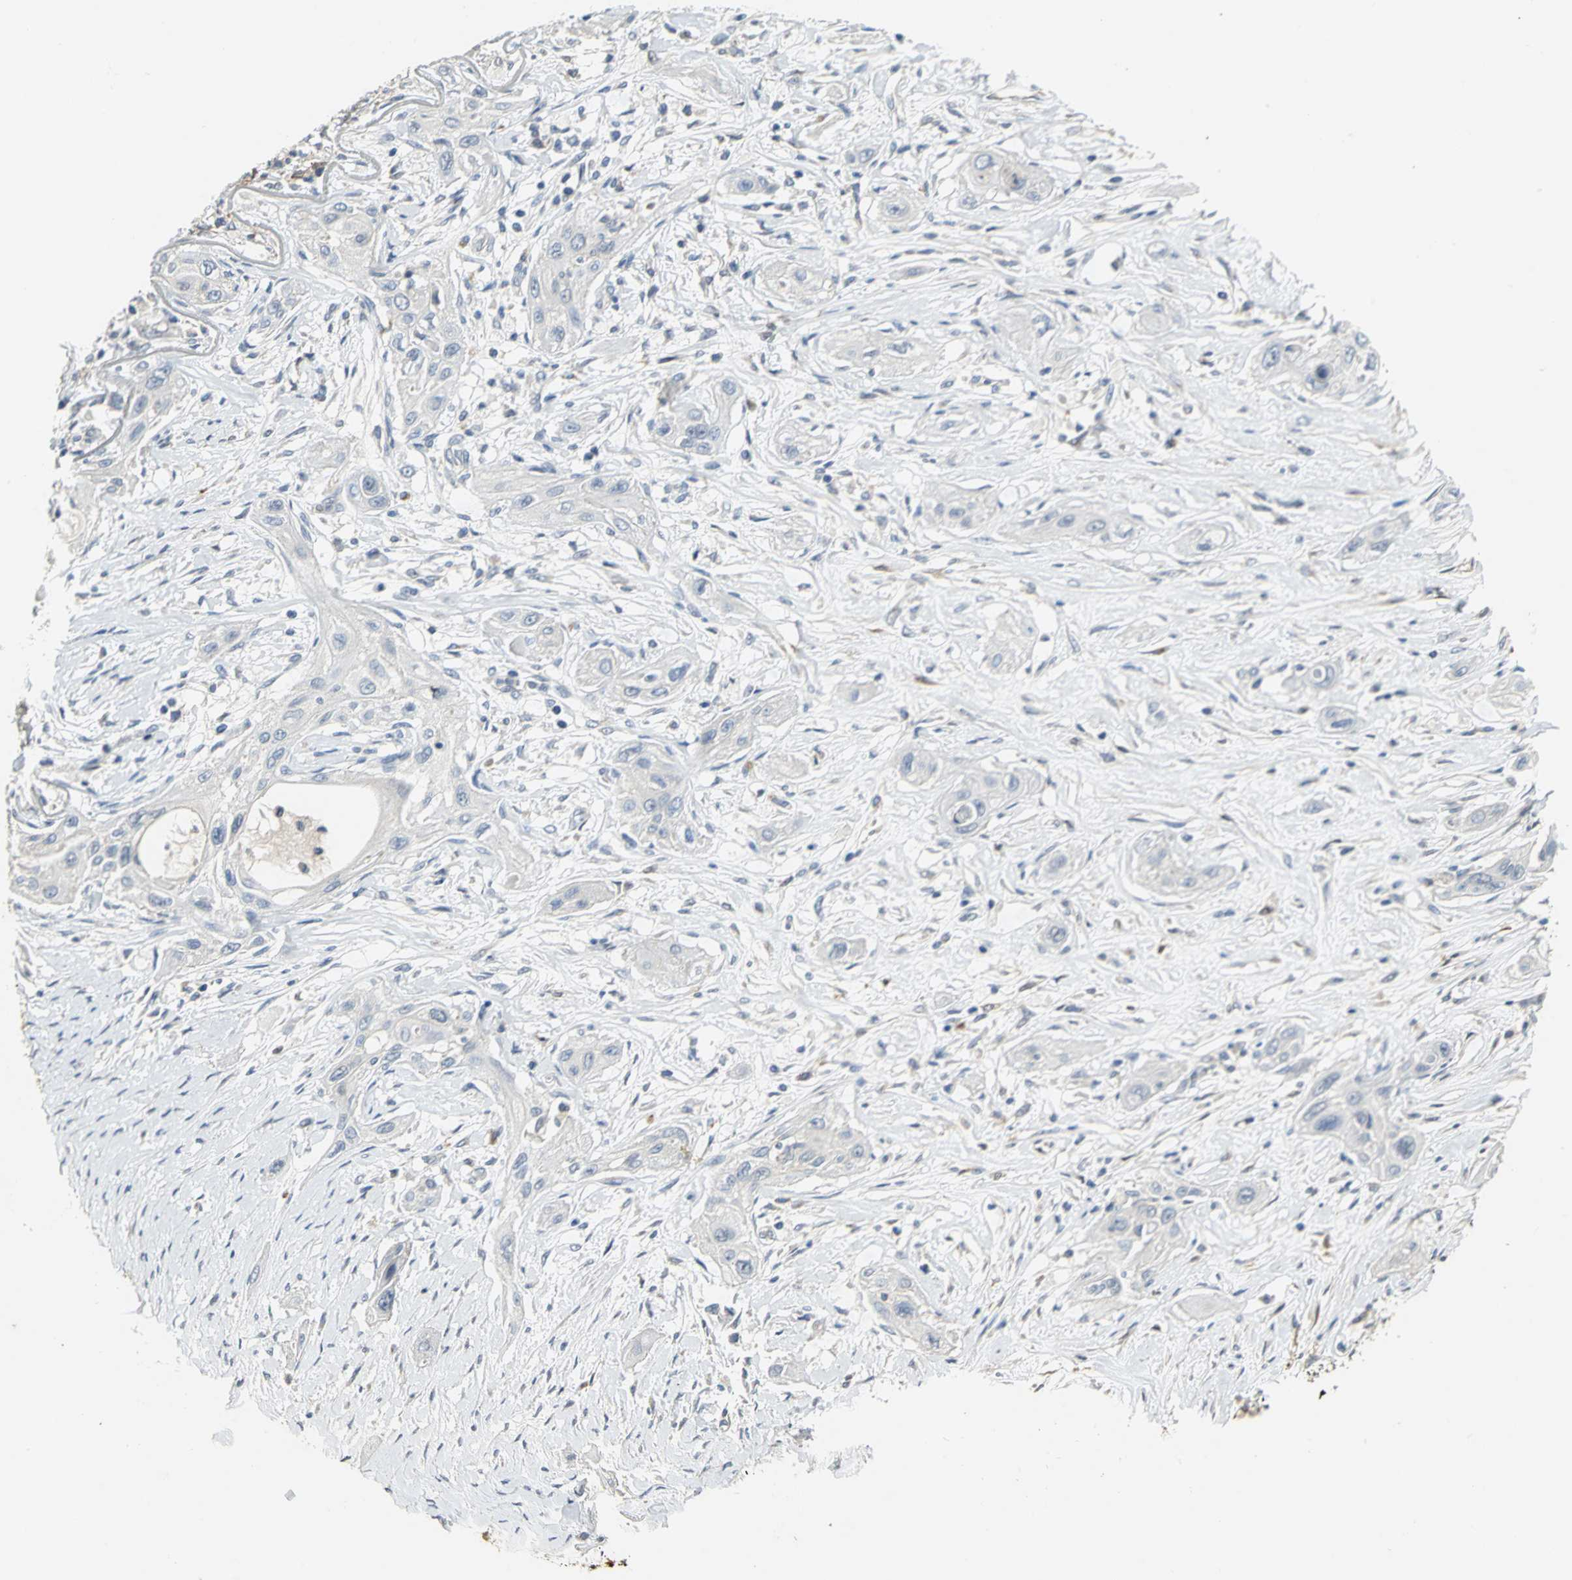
{"staining": {"intensity": "negative", "quantity": "none", "location": "none"}, "tissue": "lung cancer", "cell_type": "Tumor cells", "image_type": "cancer", "snomed": [{"axis": "morphology", "description": "Squamous cell carcinoma, NOS"}, {"axis": "topography", "description": "Lung"}], "caption": "DAB immunohistochemical staining of squamous cell carcinoma (lung) shows no significant staining in tumor cells.", "gene": "IL17RB", "patient": {"sex": "female", "age": 47}}